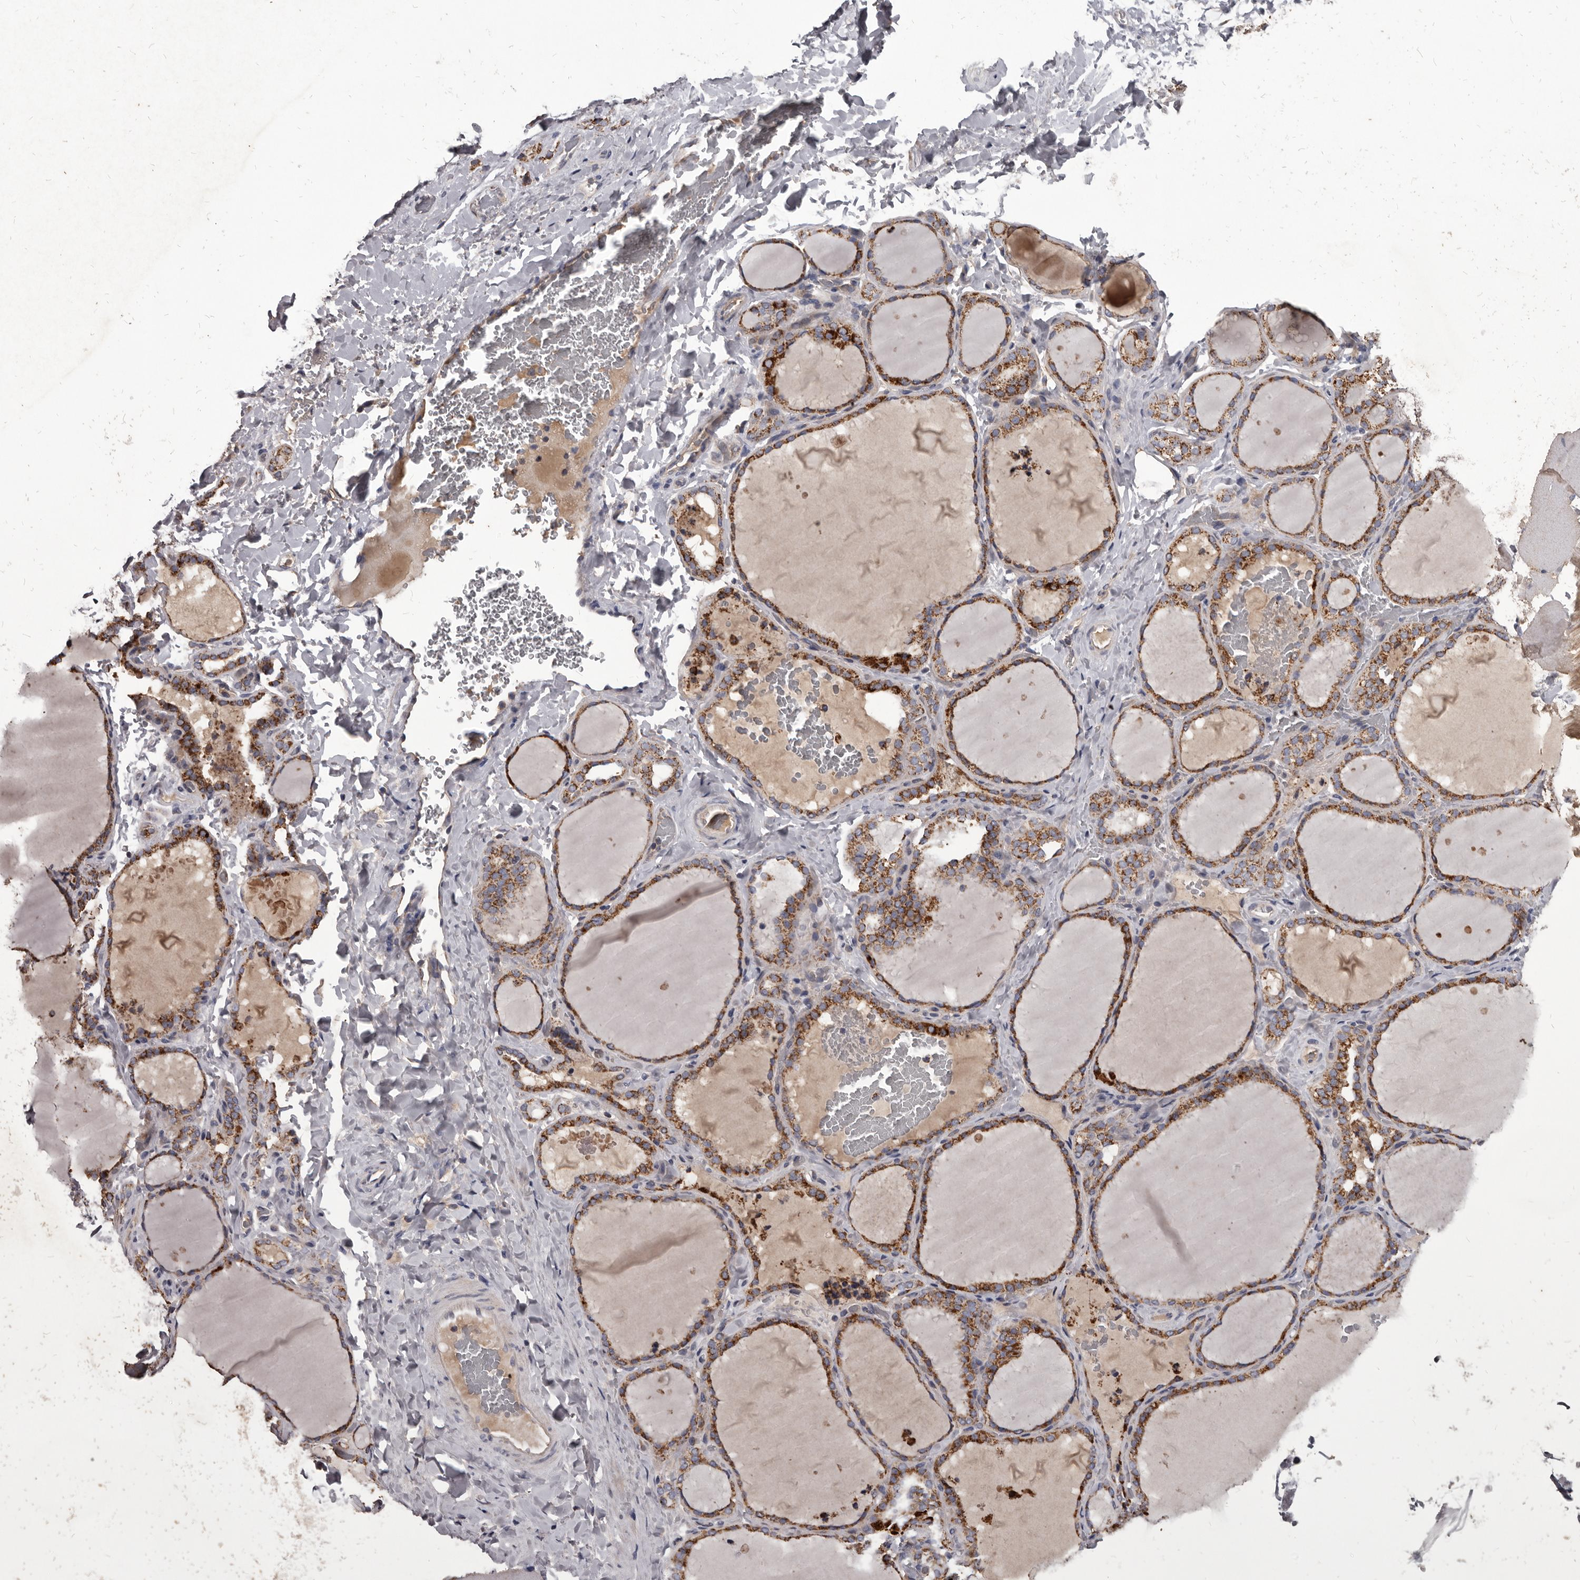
{"staining": {"intensity": "moderate", "quantity": ">75%", "location": "cytoplasmic/membranous"}, "tissue": "thyroid gland", "cell_type": "Glandular cells", "image_type": "normal", "snomed": [{"axis": "morphology", "description": "Normal tissue, NOS"}, {"axis": "topography", "description": "Thyroid gland"}], "caption": "IHC staining of benign thyroid gland, which demonstrates medium levels of moderate cytoplasmic/membranous expression in approximately >75% of glandular cells indicating moderate cytoplasmic/membranous protein staining. The staining was performed using DAB (3,3'-diaminobenzidine) (brown) for protein detection and nuclei were counterstained in hematoxylin (blue).", "gene": "ALDH5A1", "patient": {"sex": "female", "age": 22}}